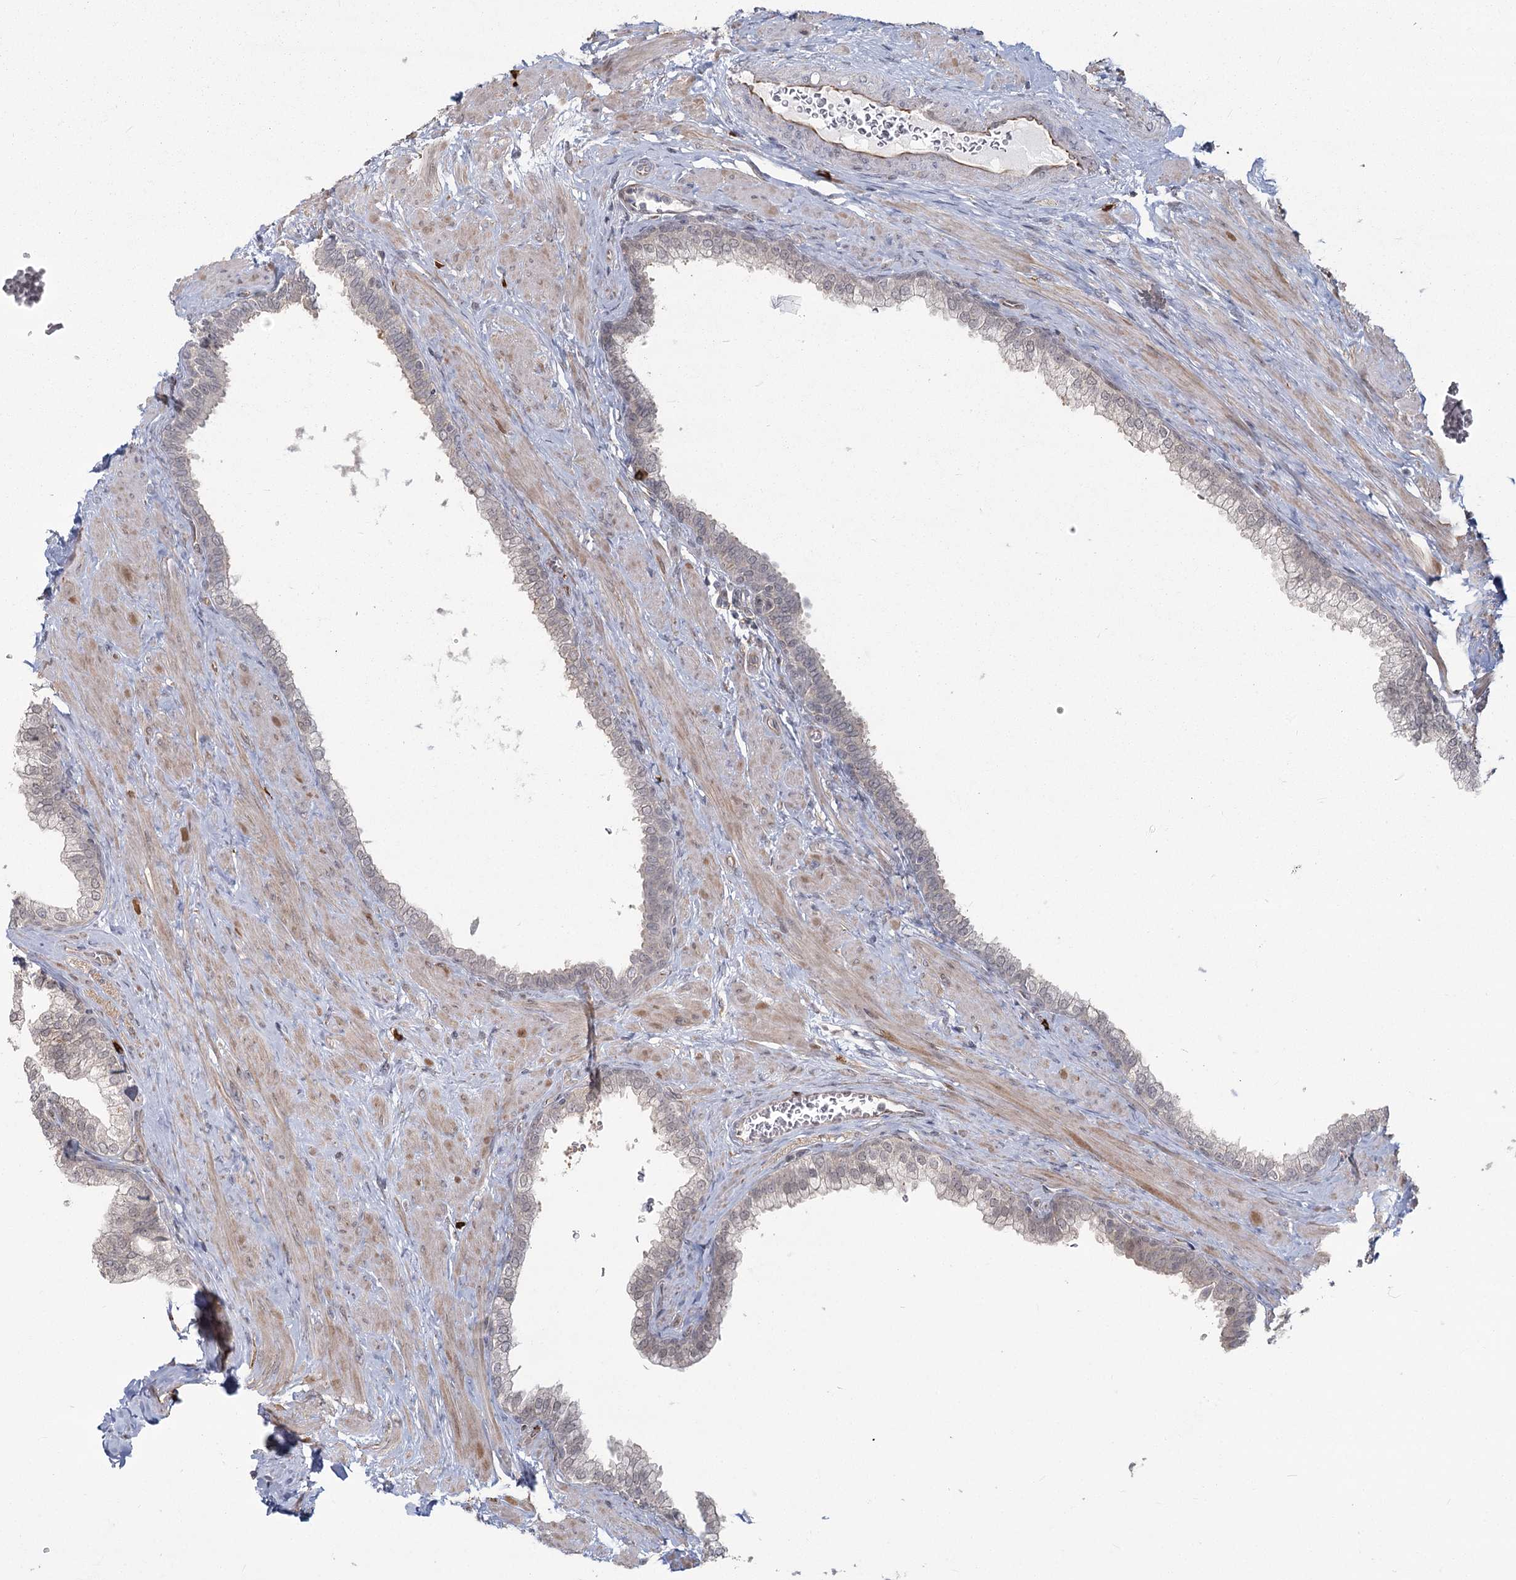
{"staining": {"intensity": "weak", "quantity": "<25%", "location": "nuclear"}, "tissue": "prostate", "cell_type": "Glandular cells", "image_type": "normal", "snomed": [{"axis": "morphology", "description": "Normal tissue, NOS"}, {"axis": "morphology", "description": "Urothelial carcinoma, Low grade"}, {"axis": "topography", "description": "Urinary bladder"}, {"axis": "topography", "description": "Prostate"}], "caption": "DAB immunohistochemical staining of unremarkable prostate reveals no significant positivity in glandular cells. (DAB IHC with hematoxylin counter stain).", "gene": "AP2M1", "patient": {"sex": "male", "age": 60}}